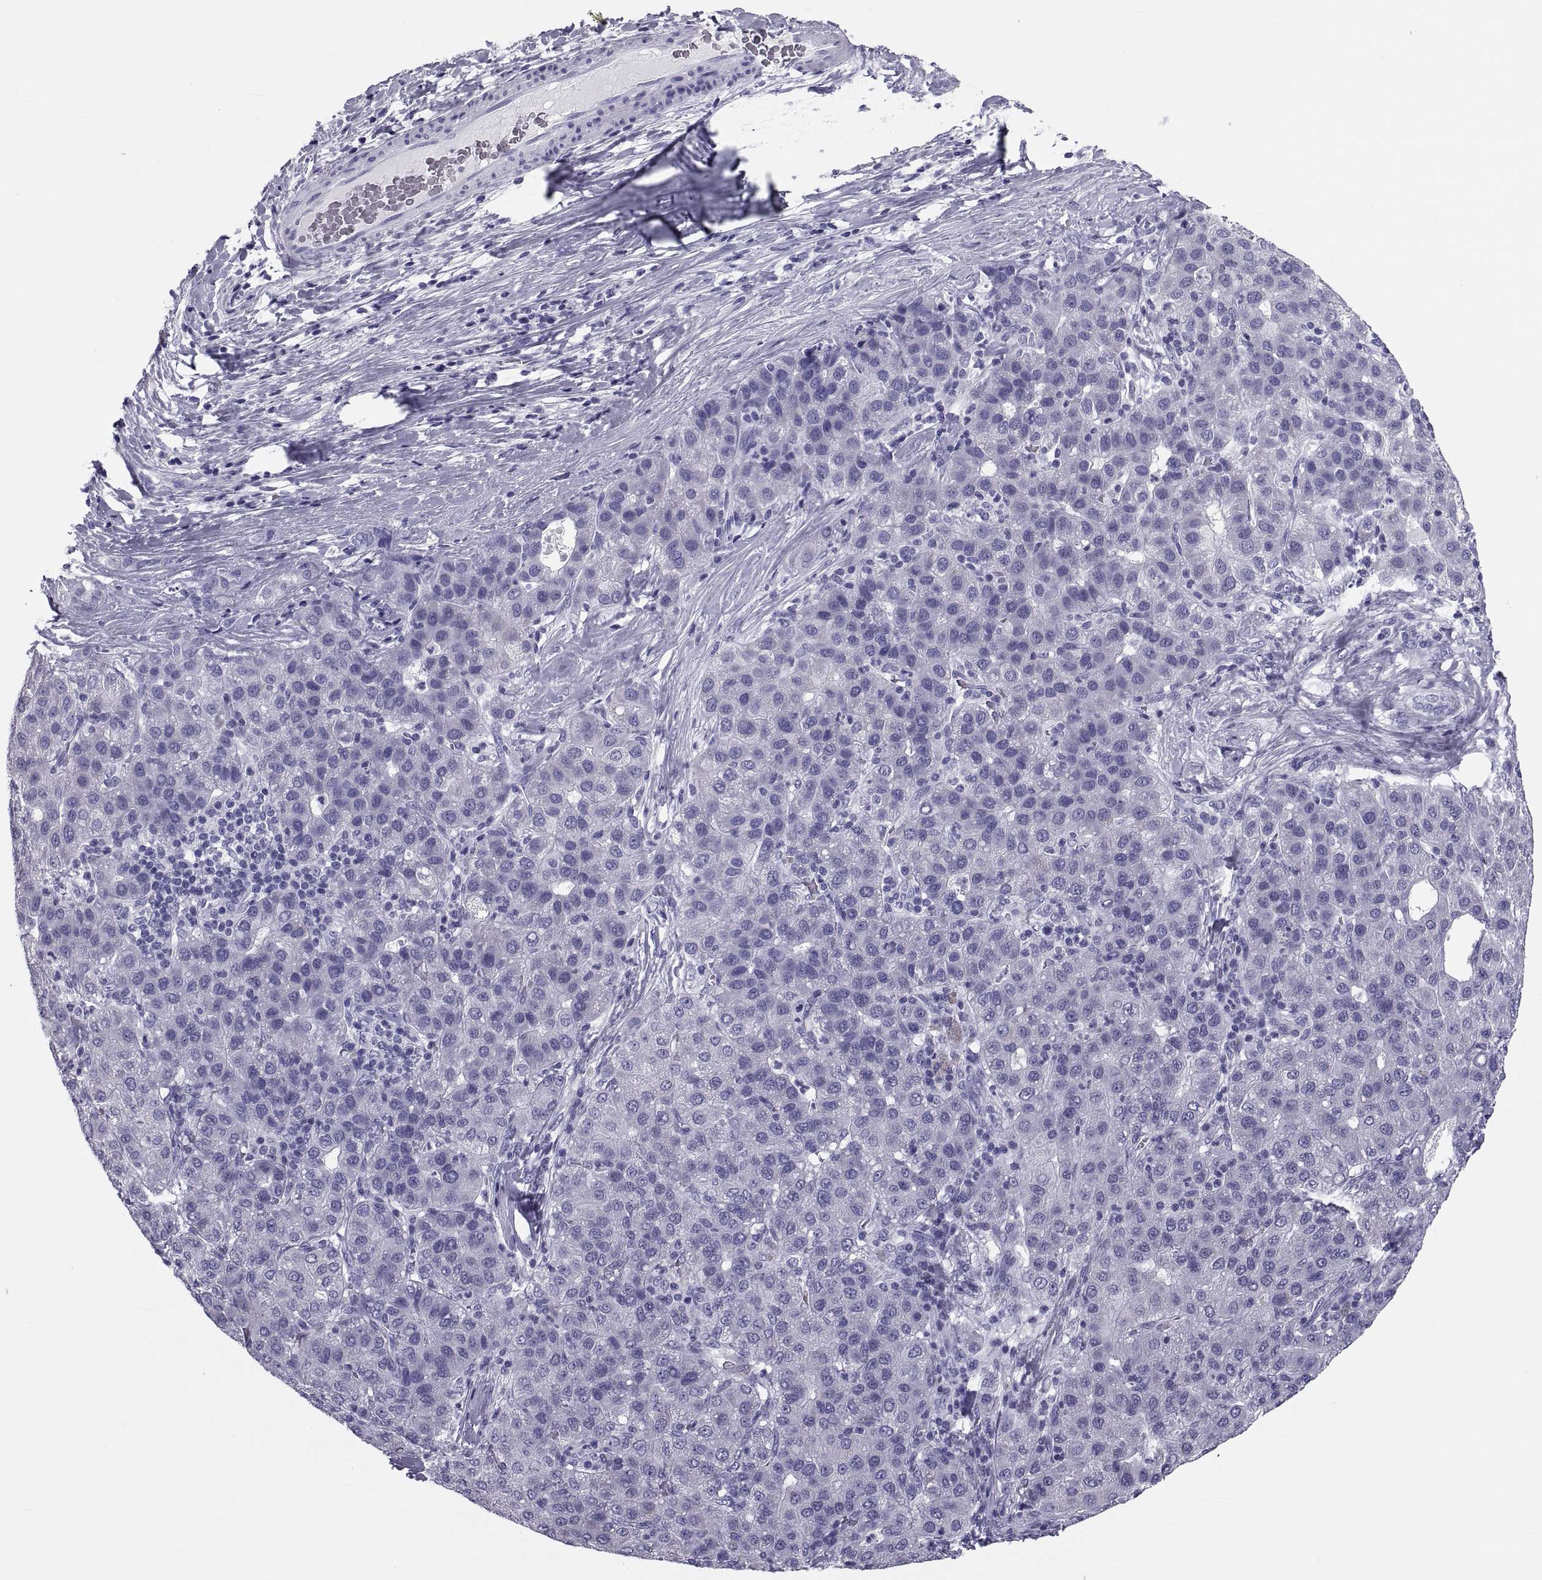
{"staining": {"intensity": "negative", "quantity": "none", "location": "none"}, "tissue": "liver cancer", "cell_type": "Tumor cells", "image_type": "cancer", "snomed": [{"axis": "morphology", "description": "Carcinoma, Hepatocellular, NOS"}, {"axis": "topography", "description": "Liver"}], "caption": "An image of liver hepatocellular carcinoma stained for a protein demonstrates no brown staining in tumor cells. Brightfield microscopy of immunohistochemistry stained with DAB (3,3'-diaminobenzidine) (brown) and hematoxylin (blue), captured at high magnification.", "gene": "DEFB129", "patient": {"sex": "male", "age": 65}}